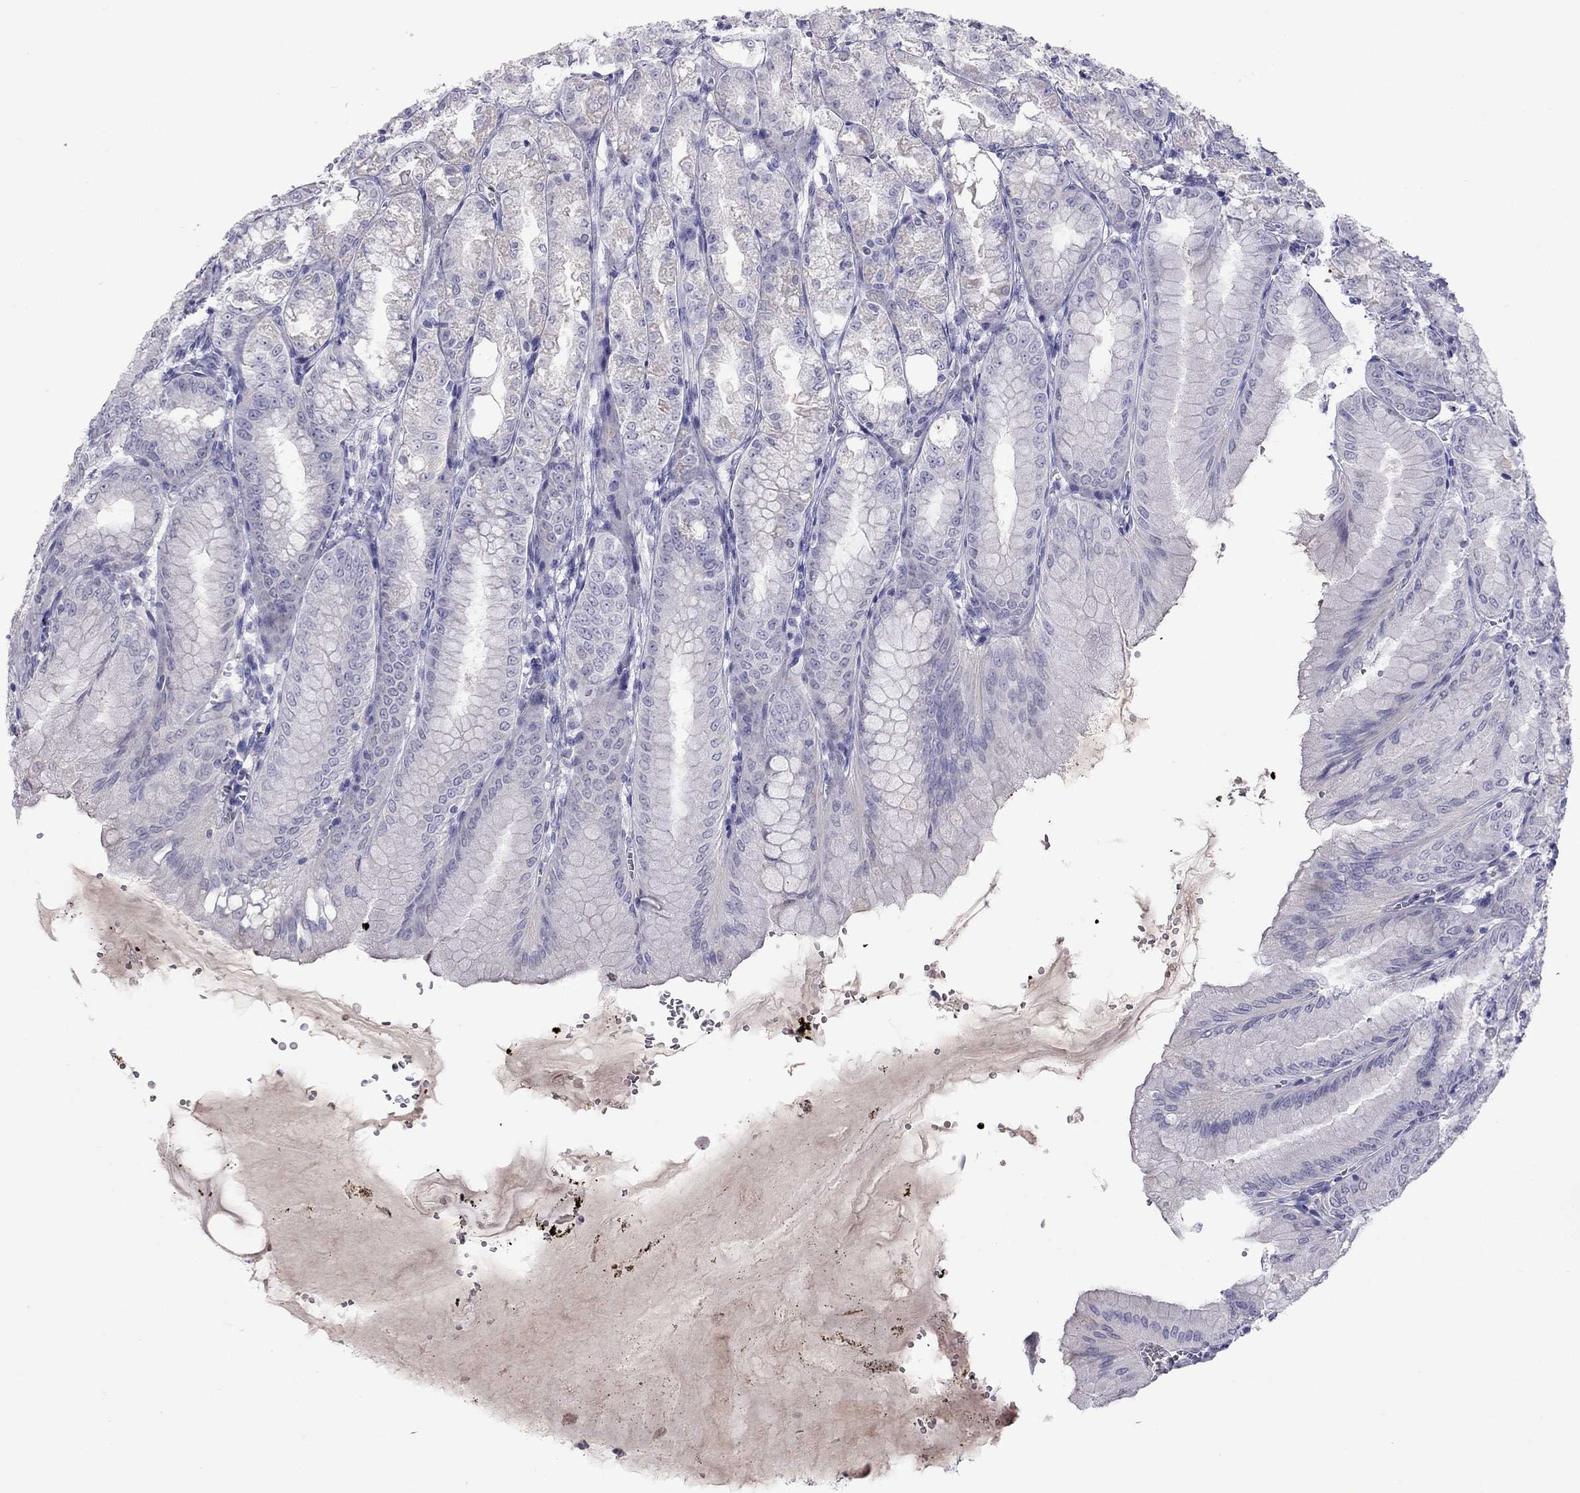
{"staining": {"intensity": "negative", "quantity": "none", "location": "none"}, "tissue": "stomach", "cell_type": "Glandular cells", "image_type": "normal", "snomed": [{"axis": "morphology", "description": "Normal tissue, NOS"}, {"axis": "topography", "description": "Stomach, lower"}], "caption": "Immunohistochemistry (IHC) histopathology image of benign stomach: stomach stained with DAB shows no significant protein positivity in glandular cells. Nuclei are stained in blue.", "gene": "MUC16", "patient": {"sex": "male", "age": 71}}